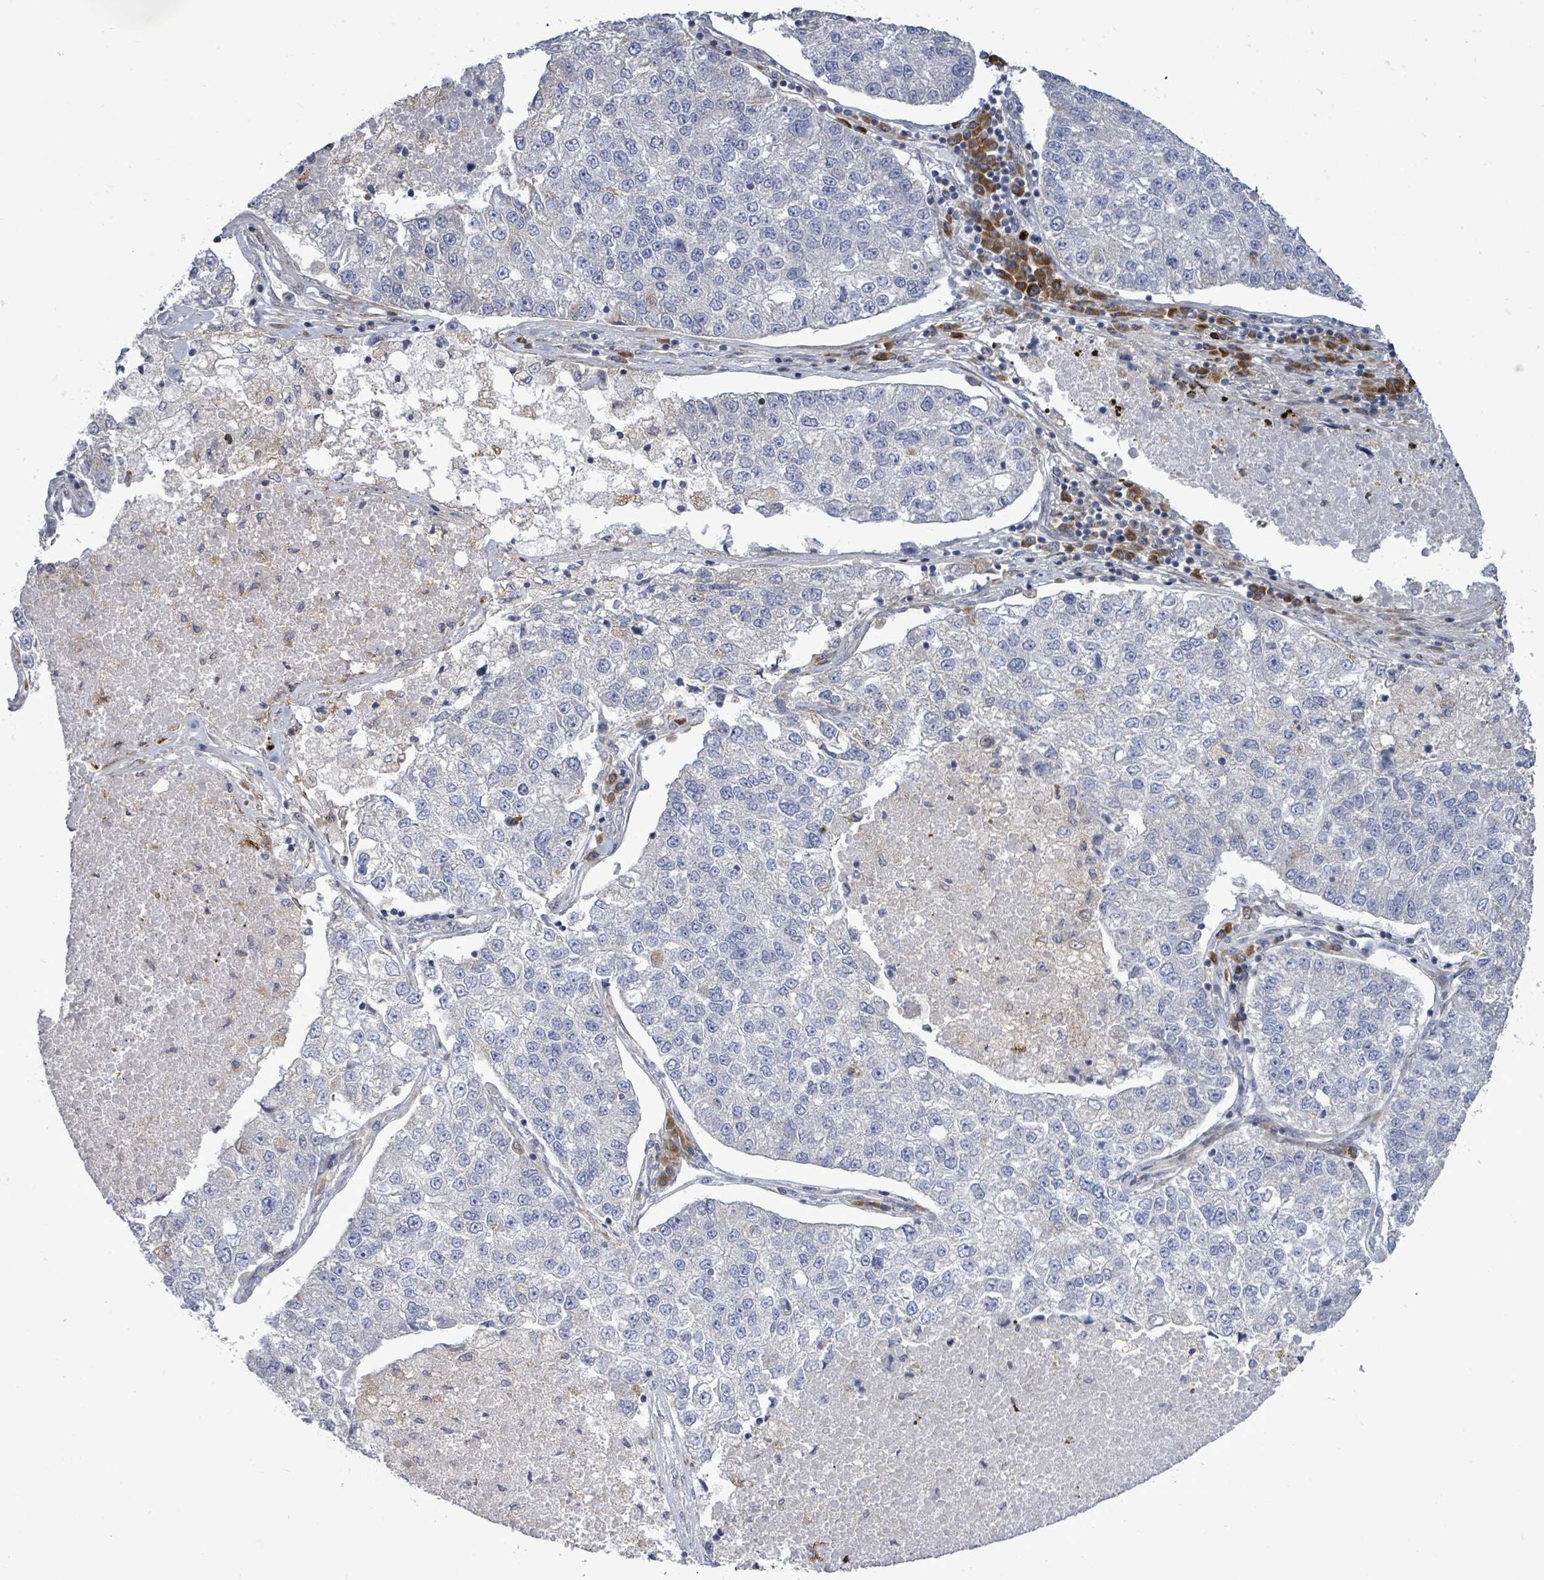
{"staining": {"intensity": "negative", "quantity": "none", "location": "none"}, "tissue": "lung cancer", "cell_type": "Tumor cells", "image_type": "cancer", "snomed": [{"axis": "morphology", "description": "Adenocarcinoma, NOS"}, {"axis": "topography", "description": "Lung"}], "caption": "The photomicrograph demonstrates no staining of tumor cells in lung cancer (adenocarcinoma).", "gene": "SAR1A", "patient": {"sex": "male", "age": 49}}